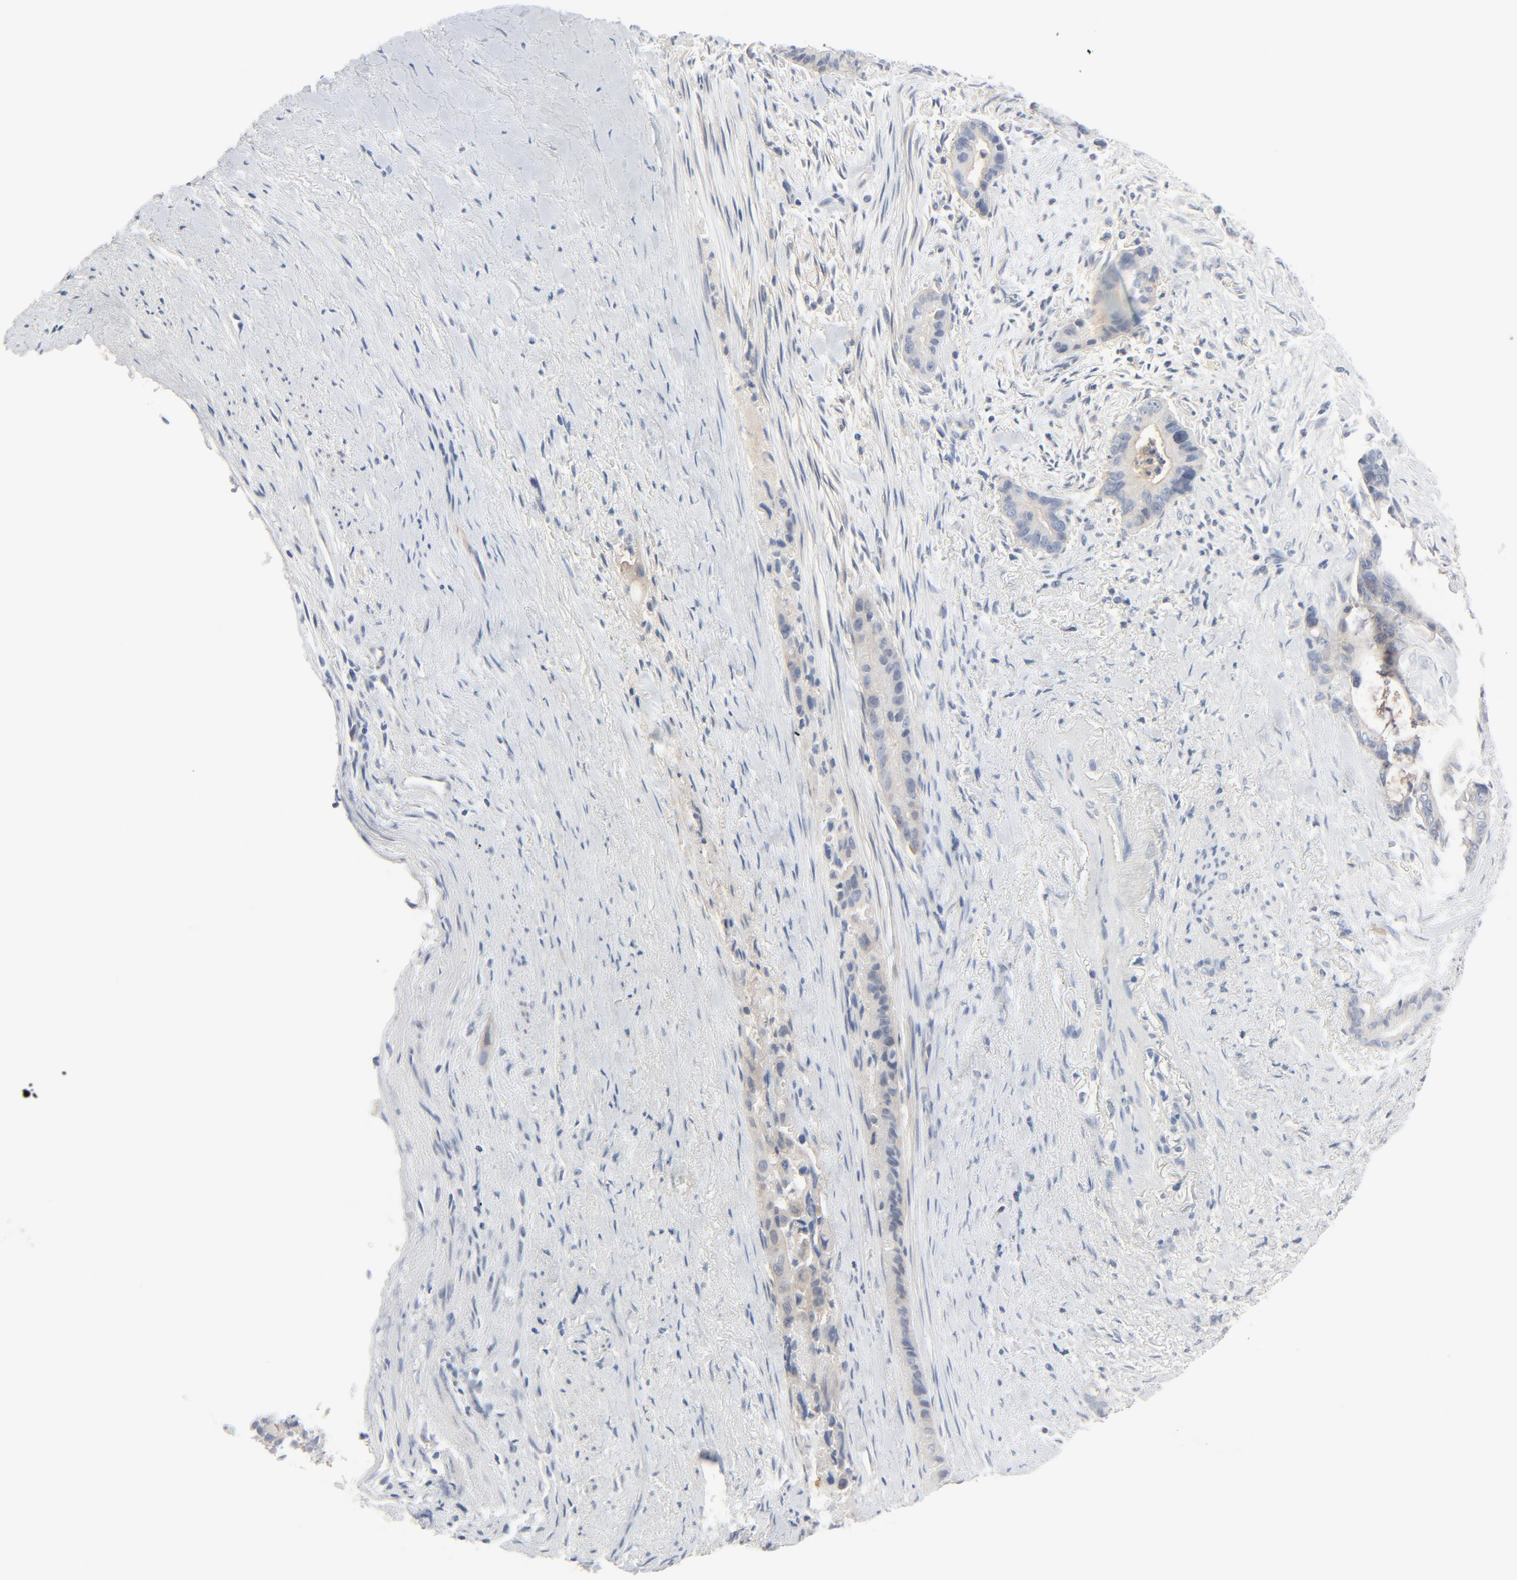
{"staining": {"intensity": "weak", "quantity": "25%-75%", "location": "cytoplasmic/membranous"}, "tissue": "liver cancer", "cell_type": "Tumor cells", "image_type": "cancer", "snomed": [{"axis": "morphology", "description": "Cholangiocarcinoma"}, {"axis": "topography", "description": "Liver"}], "caption": "Cholangiocarcinoma (liver) tissue demonstrates weak cytoplasmic/membranous expression in approximately 25%-75% of tumor cells", "gene": "TSG101", "patient": {"sex": "female", "age": 55}}